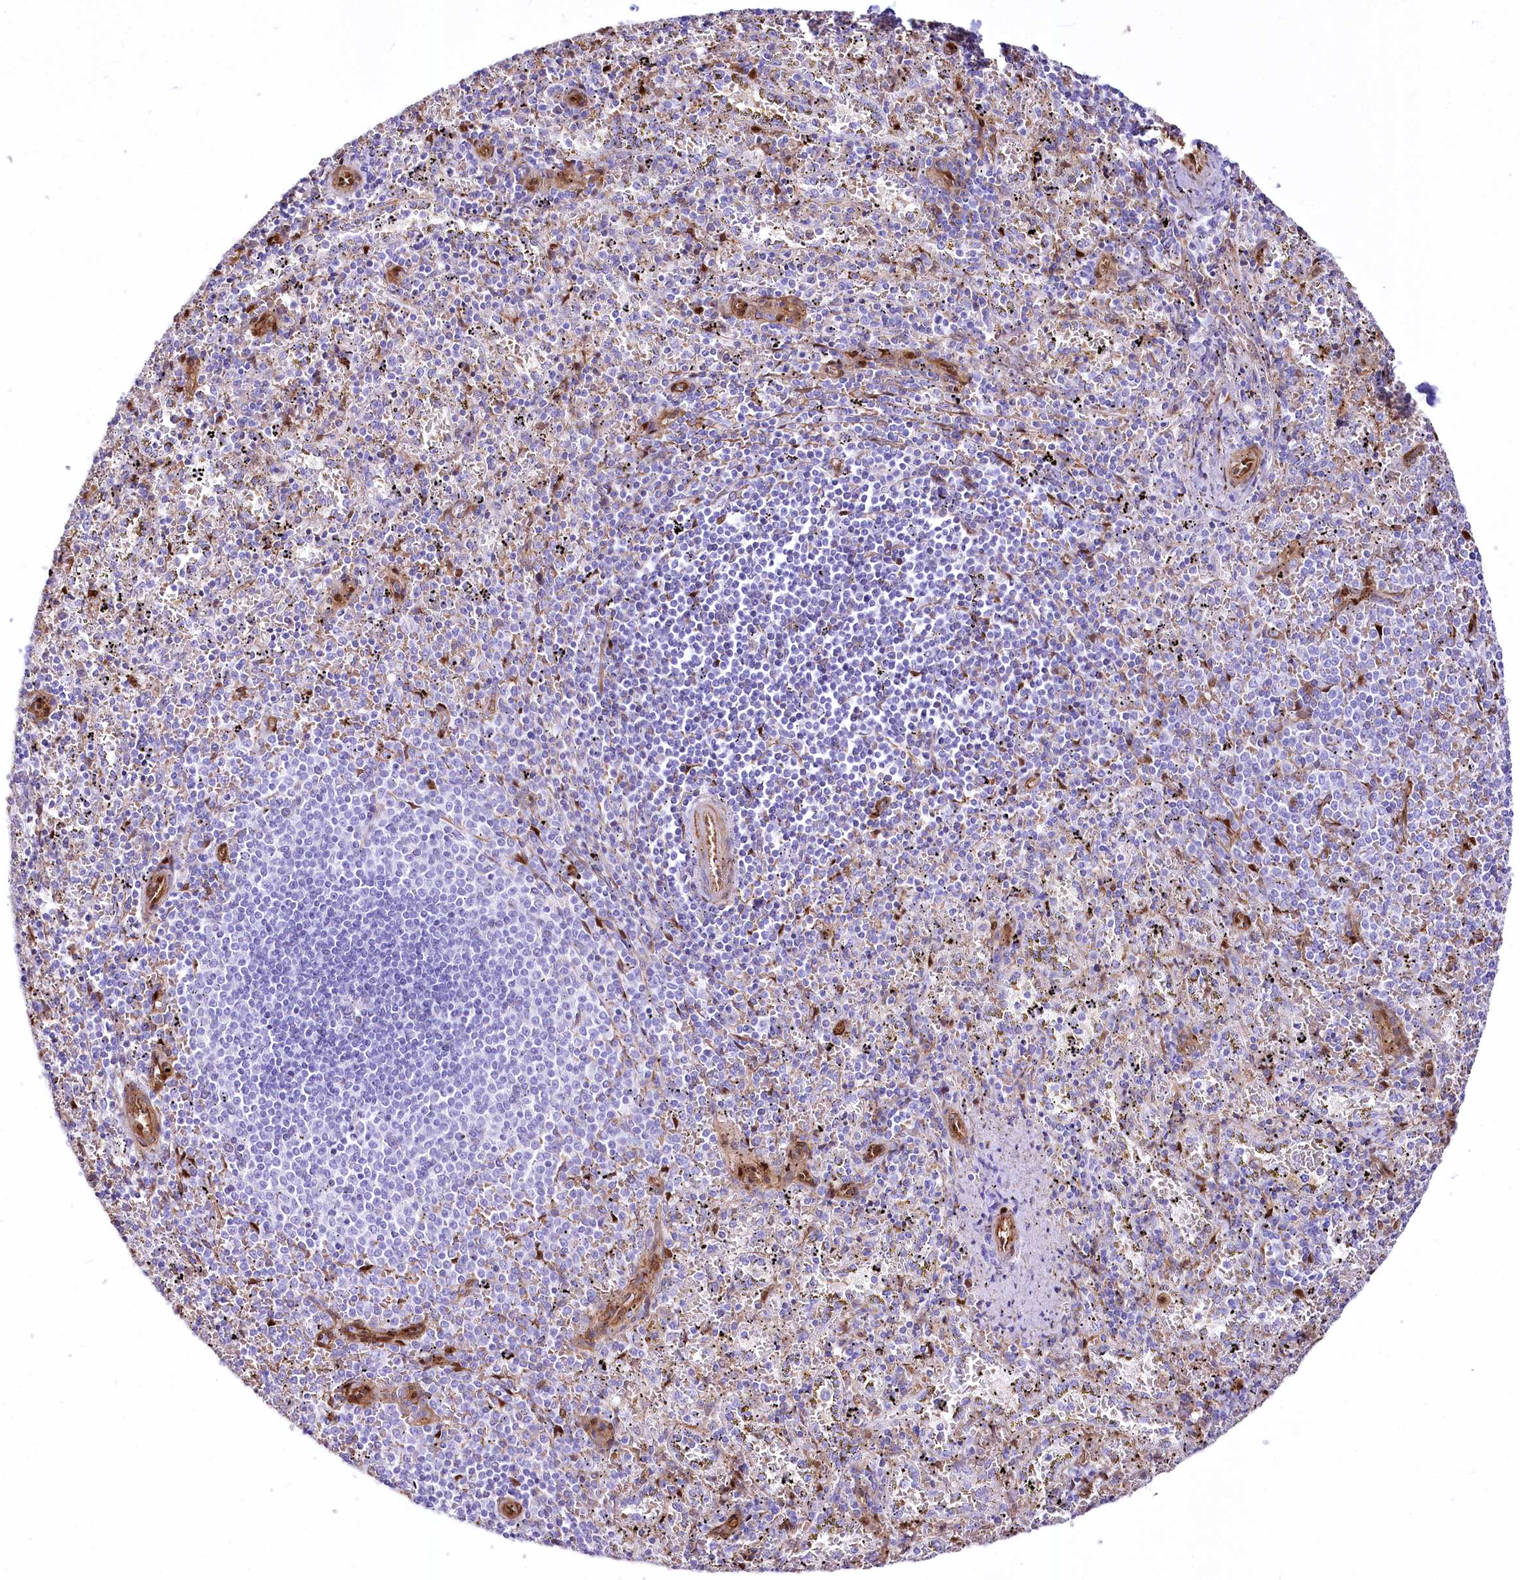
{"staining": {"intensity": "moderate", "quantity": "<25%", "location": "nuclear"}, "tissue": "spleen", "cell_type": "Cells in red pulp", "image_type": "normal", "snomed": [{"axis": "morphology", "description": "Normal tissue, NOS"}, {"axis": "topography", "description": "Spleen"}], "caption": "Immunohistochemistry micrograph of normal spleen stained for a protein (brown), which shows low levels of moderate nuclear staining in approximately <25% of cells in red pulp.", "gene": "PTMS", "patient": {"sex": "male", "age": 11}}